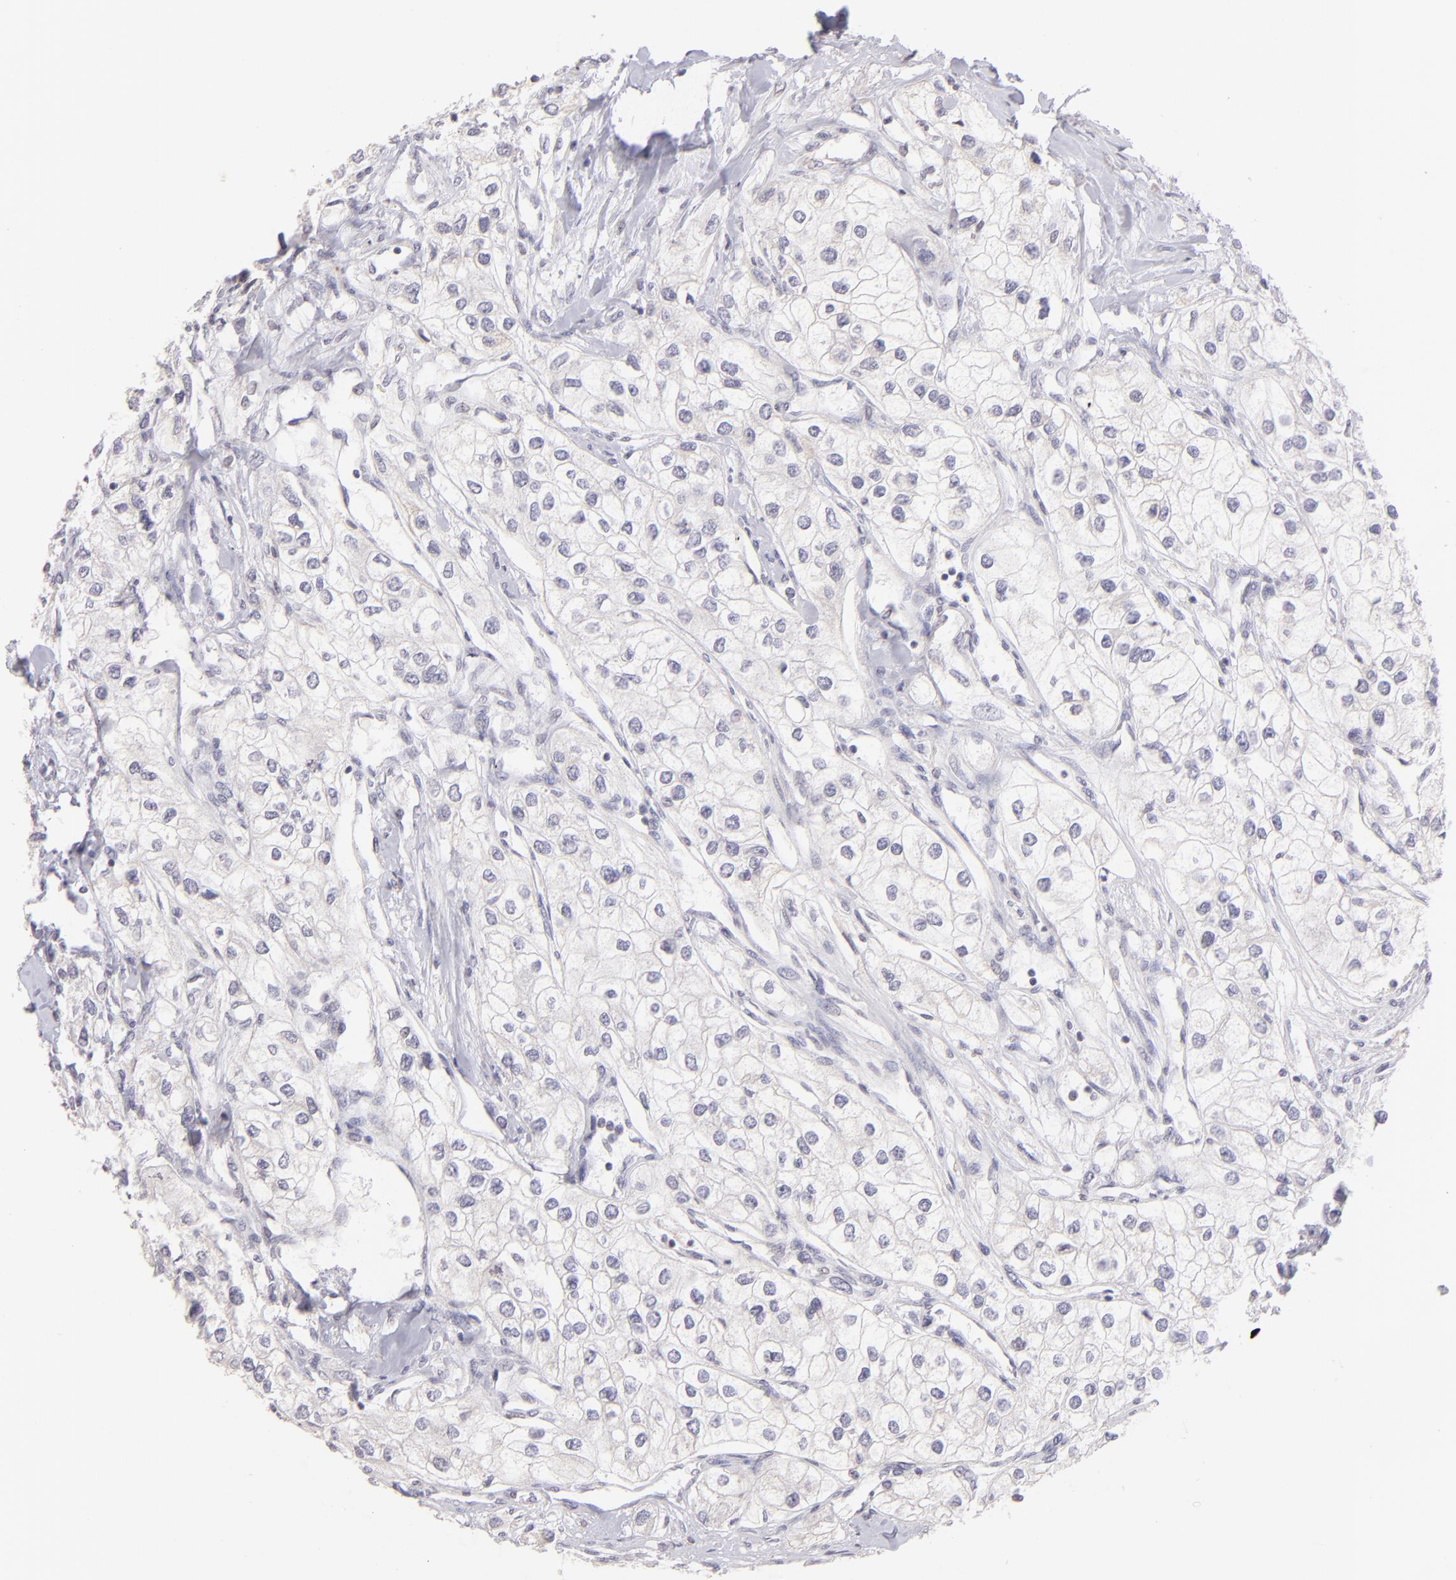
{"staining": {"intensity": "negative", "quantity": "none", "location": "none"}, "tissue": "renal cancer", "cell_type": "Tumor cells", "image_type": "cancer", "snomed": [{"axis": "morphology", "description": "Adenocarcinoma, NOS"}, {"axis": "topography", "description": "Kidney"}], "caption": "There is no significant expression in tumor cells of adenocarcinoma (renal).", "gene": "MAGEA1", "patient": {"sex": "male", "age": 57}}